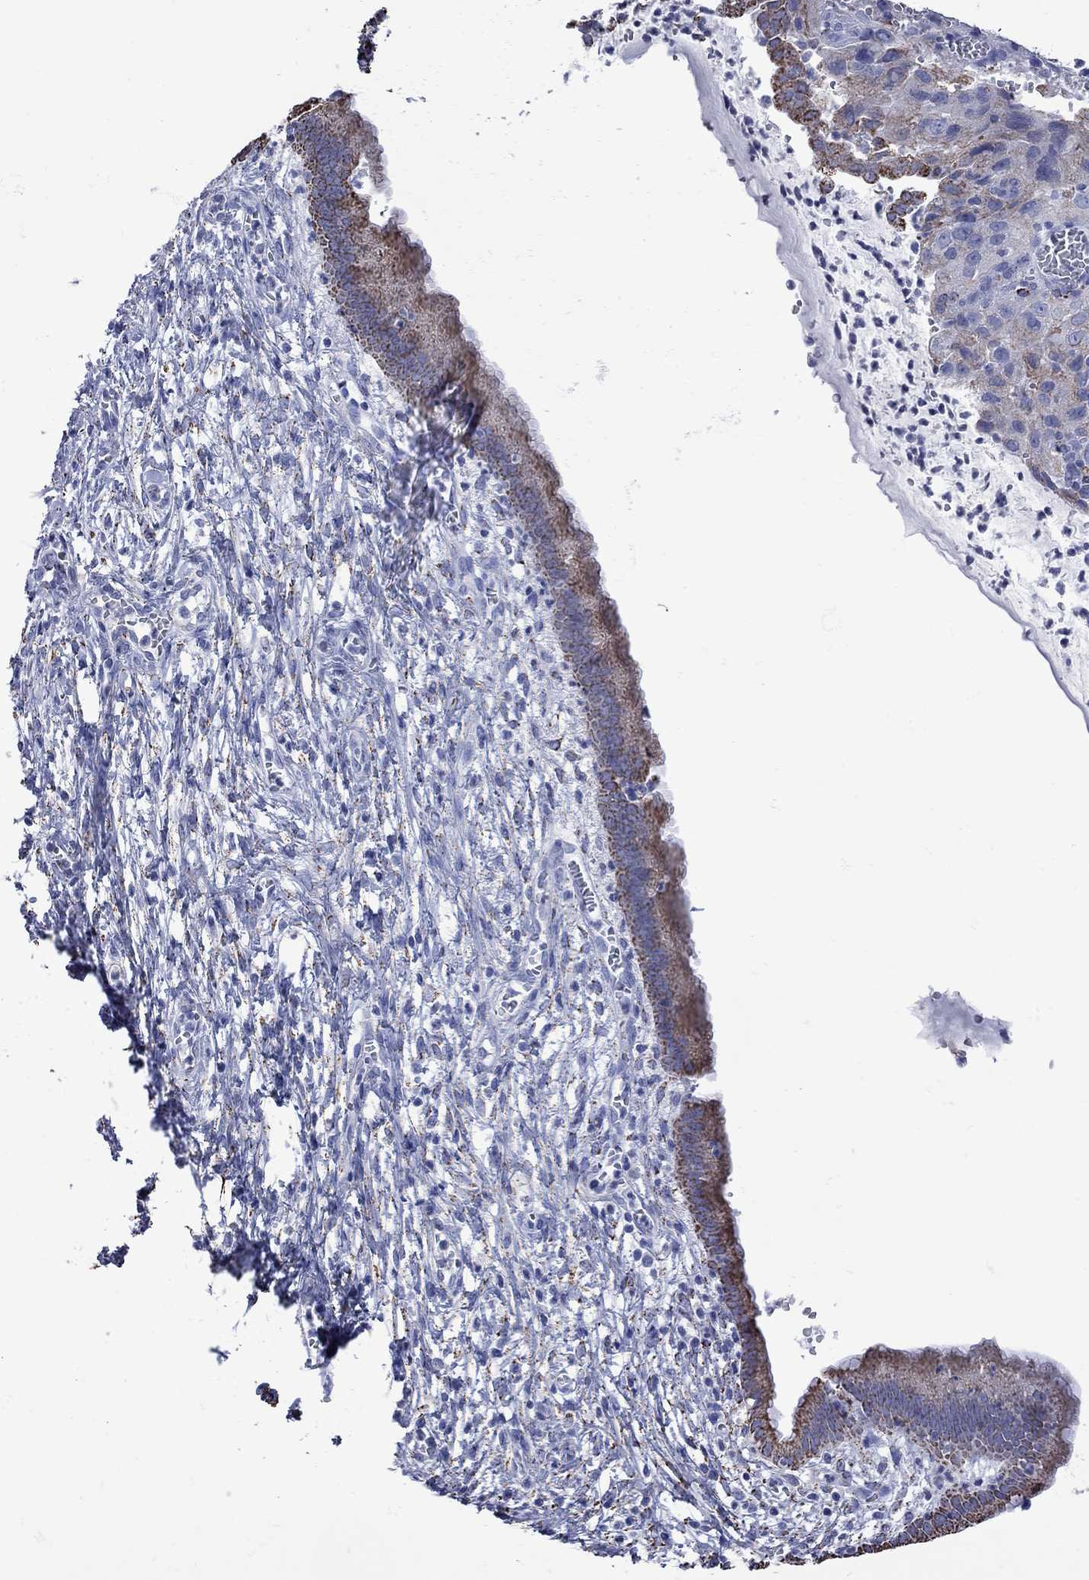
{"staining": {"intensity": "moderate", "quantity": "<25%", "location": "cytoplasmic/membranous"}, "tissue": "cervical cancer", "cell_type": "Tumor cells", "image_type": "cancer", "snomed": [{"axis": "morphology", "description": "Squamous cell carcinoma, NOS"}, {"axis": "topography", "description": "Cervix"}], "caption": "Moderate cytoplasmic/membranous positivity is present in about <25% of tumor cells in cervical cancer (squamous cell carcinoma). (Brightfield microscopy of DAB IHC at high magnification).", "gene": "SESTD1", "patient": {"sex": "female", "age": 32}}